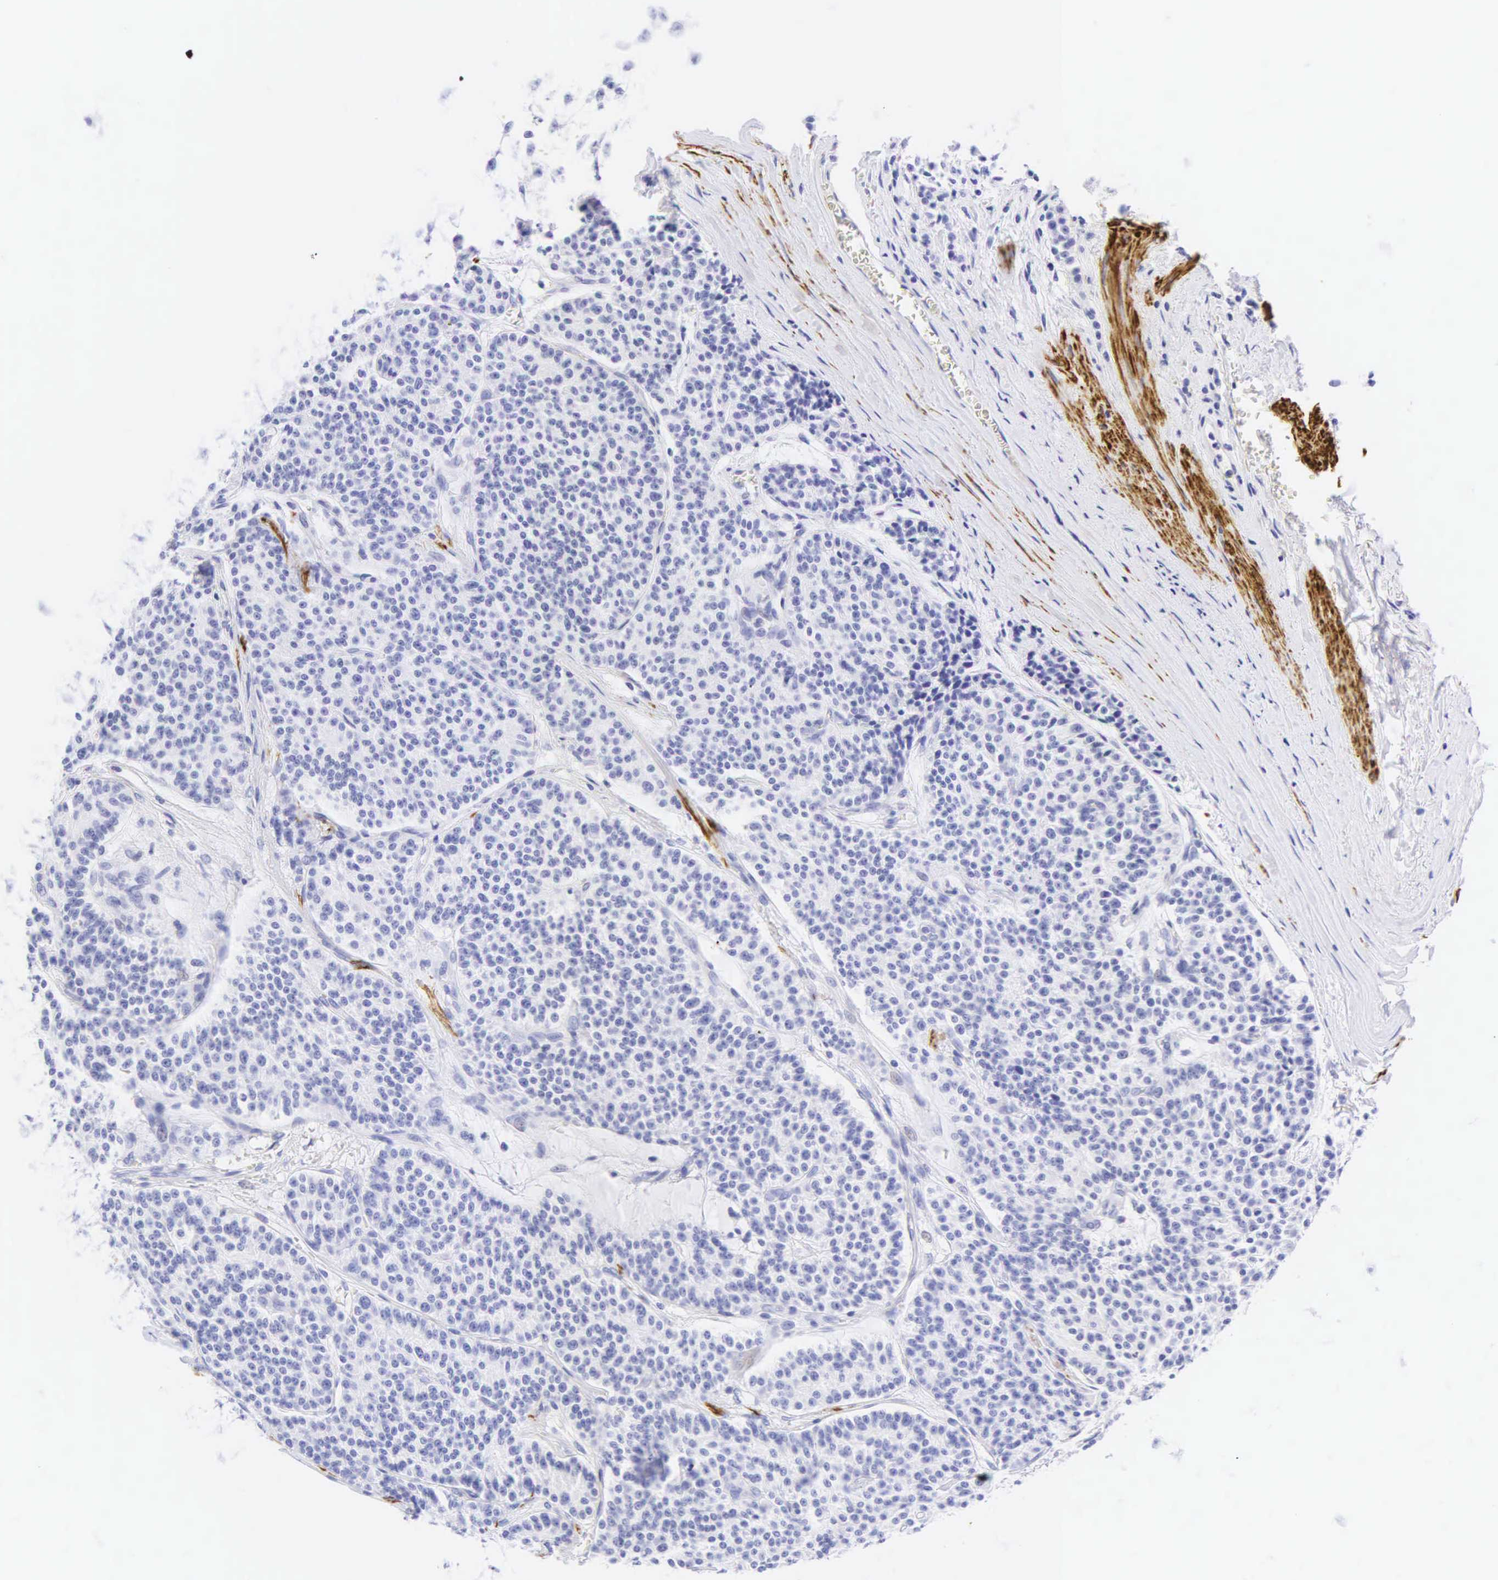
{"staining": {"intensity": "negative", "quantity": "none", "location": "none"}, "tissue": "carcinoid", "cell_type": "Tumor cells", "image_type": "cancer", "snomed": [{"axis": "morphology", "description": "Carcinoid, malignant, NOS"}, {"axis": "topography", "description": "Stomach"}], "caption": "This image is of carcinoid stained with immunohistochemistry (IHC) to label a protein in brown with the nuclei are counter-stained blue. There is no expression in tumor cells.", "gene": "DES", "patient": {"sex": "female", "age": 76}}